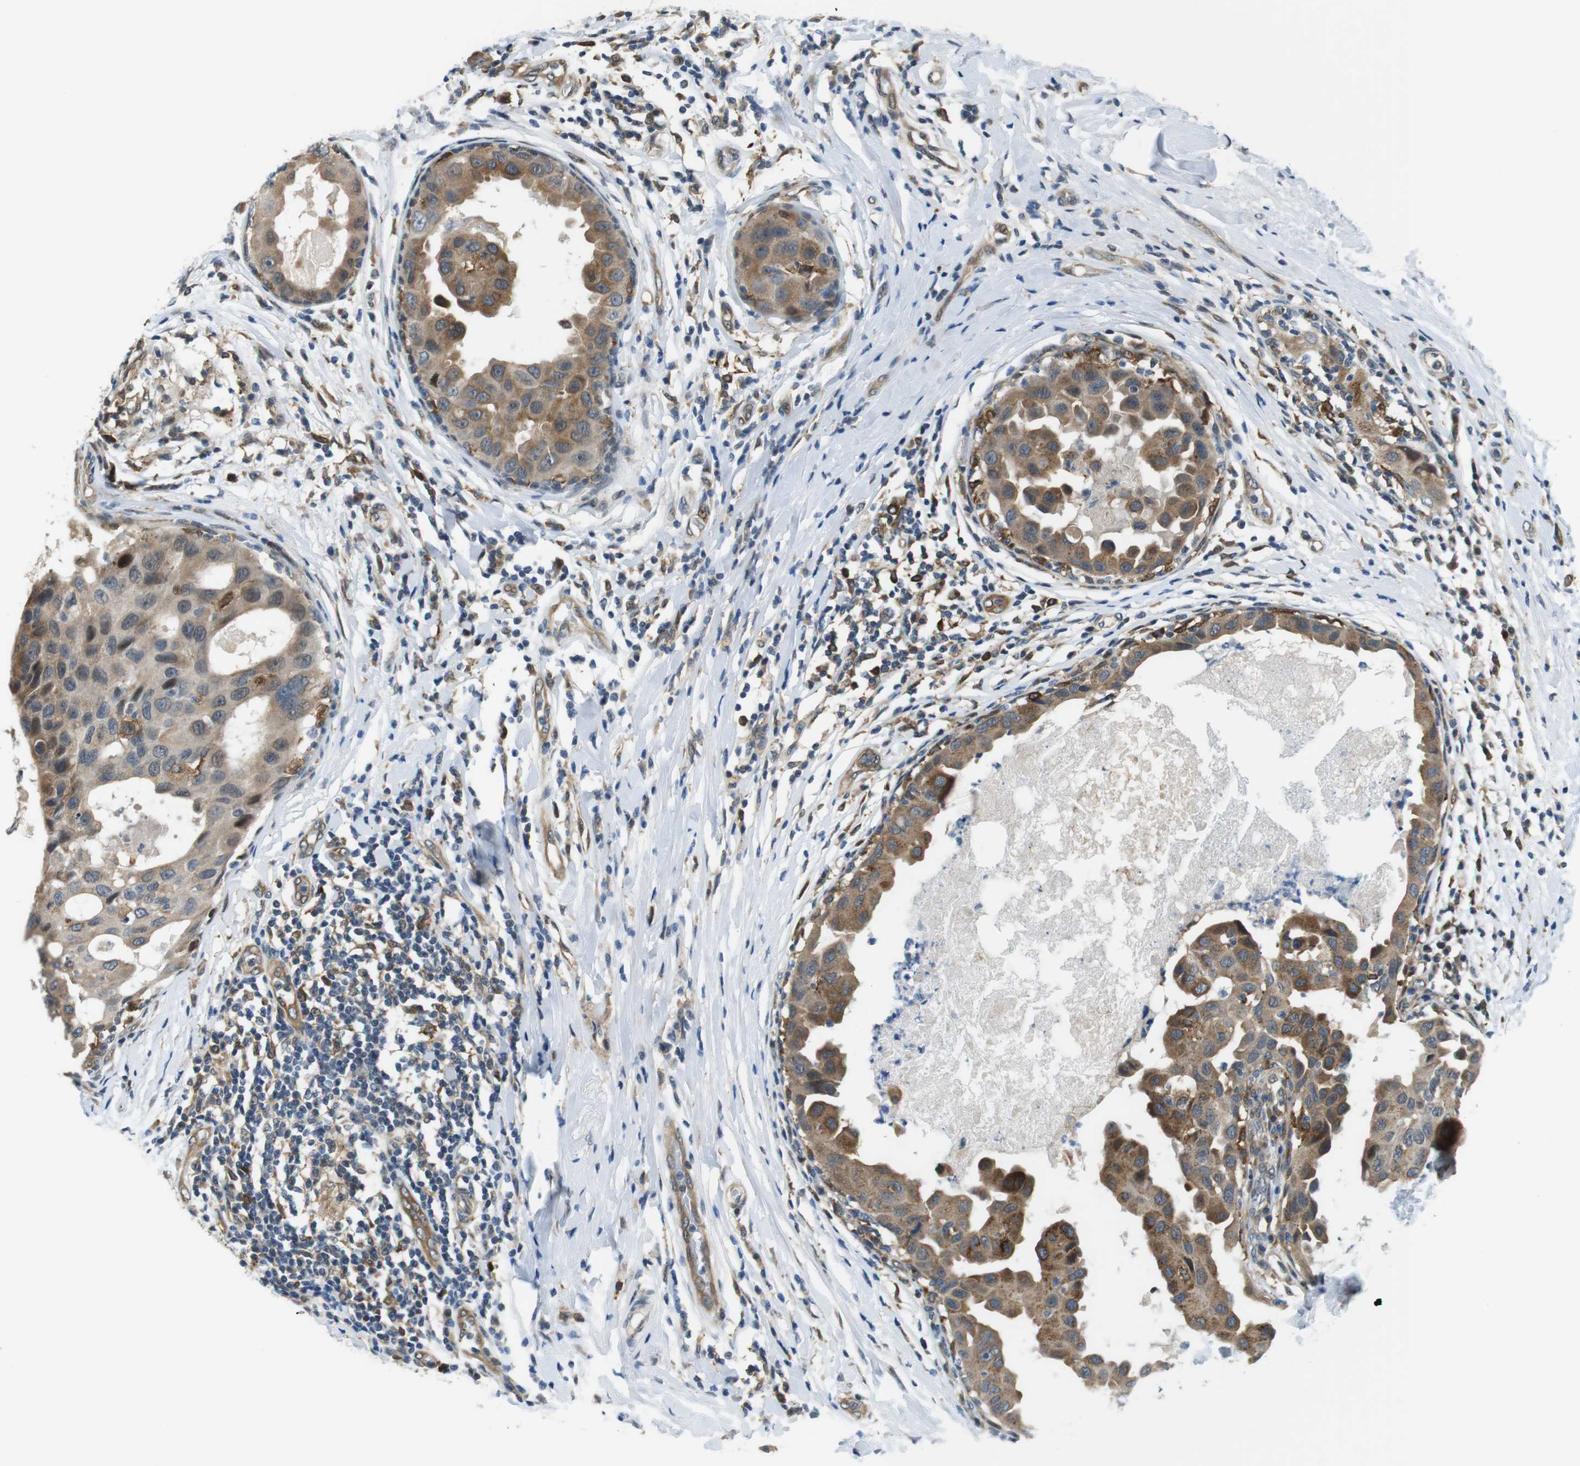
{"staining": {"intensity": "moderate", "quantity": ">75%", "location": "cytoplasmic/membranous"}, "tissue": "breast cancer", "cell_type": "Tumor cells", "image_type": "cancer", "snomed": [{"axis": "morphology", "description": "Duct carcinoma"}, {"axis": "topography", "description": "Breast"}], "caption": "High-power microscopy captured an IHC histopathology image of breast invasive ductal carcinoma, revealing moderate cytoplasmic/membranous positivity in about >75% of tumor cells.", "gene": "PALD1", "patient": {"sex": "female", "age": 27}}